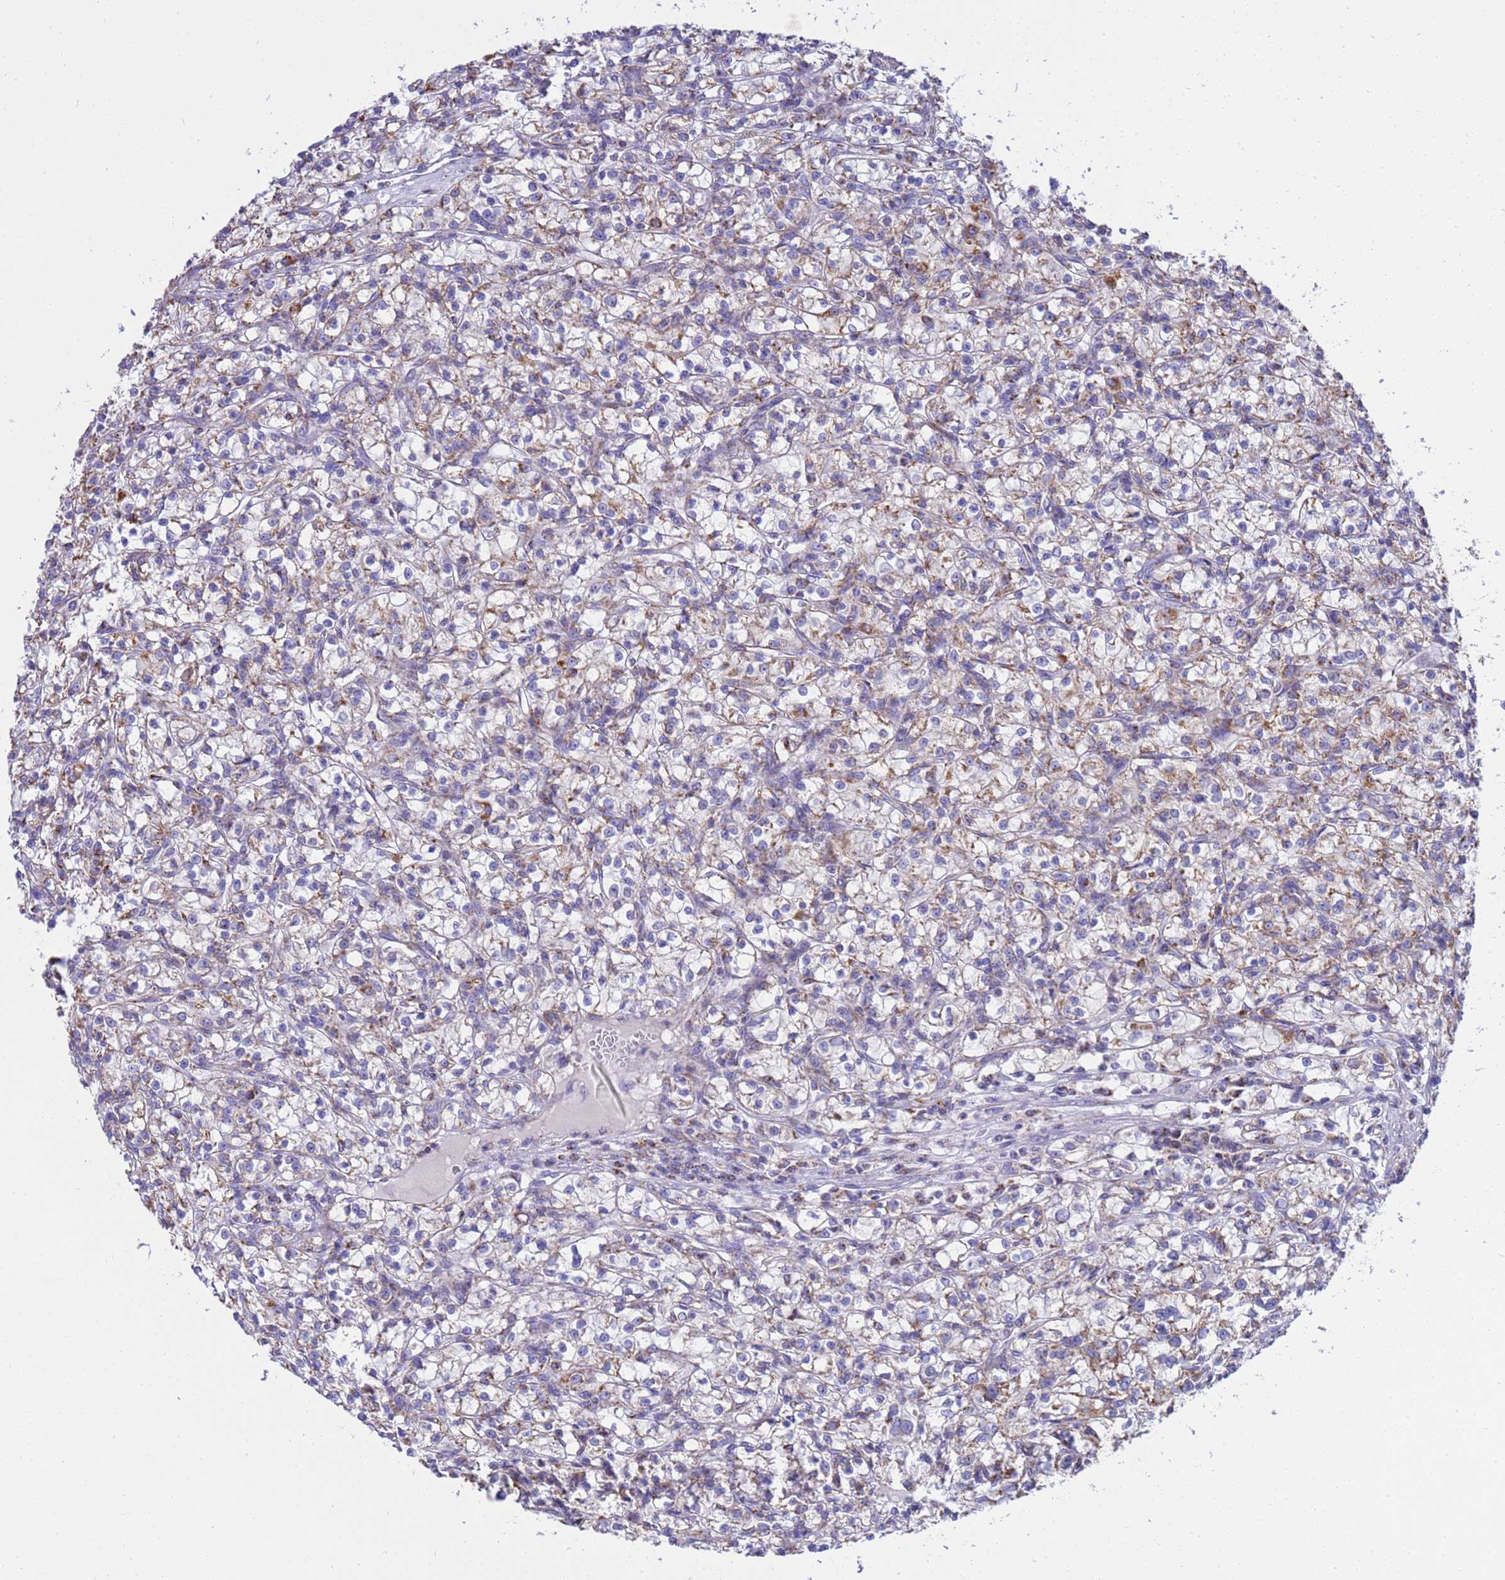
{"staining": {"intensity": "moderate", "quantity": "25%-75%", "location": "cytoplasmic/membranous"}, "tissue": "renal cancer", "cell_type": "Tumor cells", "image_type": "cancer", "snomed": [{"axis": "morphology", "description": "Adenocarcinoma, NOS"}, {"axis": "topography", "description": "Kidney"}], "caption": "Protein expression analysis of renal adenocarcinoma demonstrates moderate cytoplasmic/membranous staining in approximately 25%-75% of tumor cells.", "gene": "RNF165", "patient": {"sex": "female", "age": 59}}